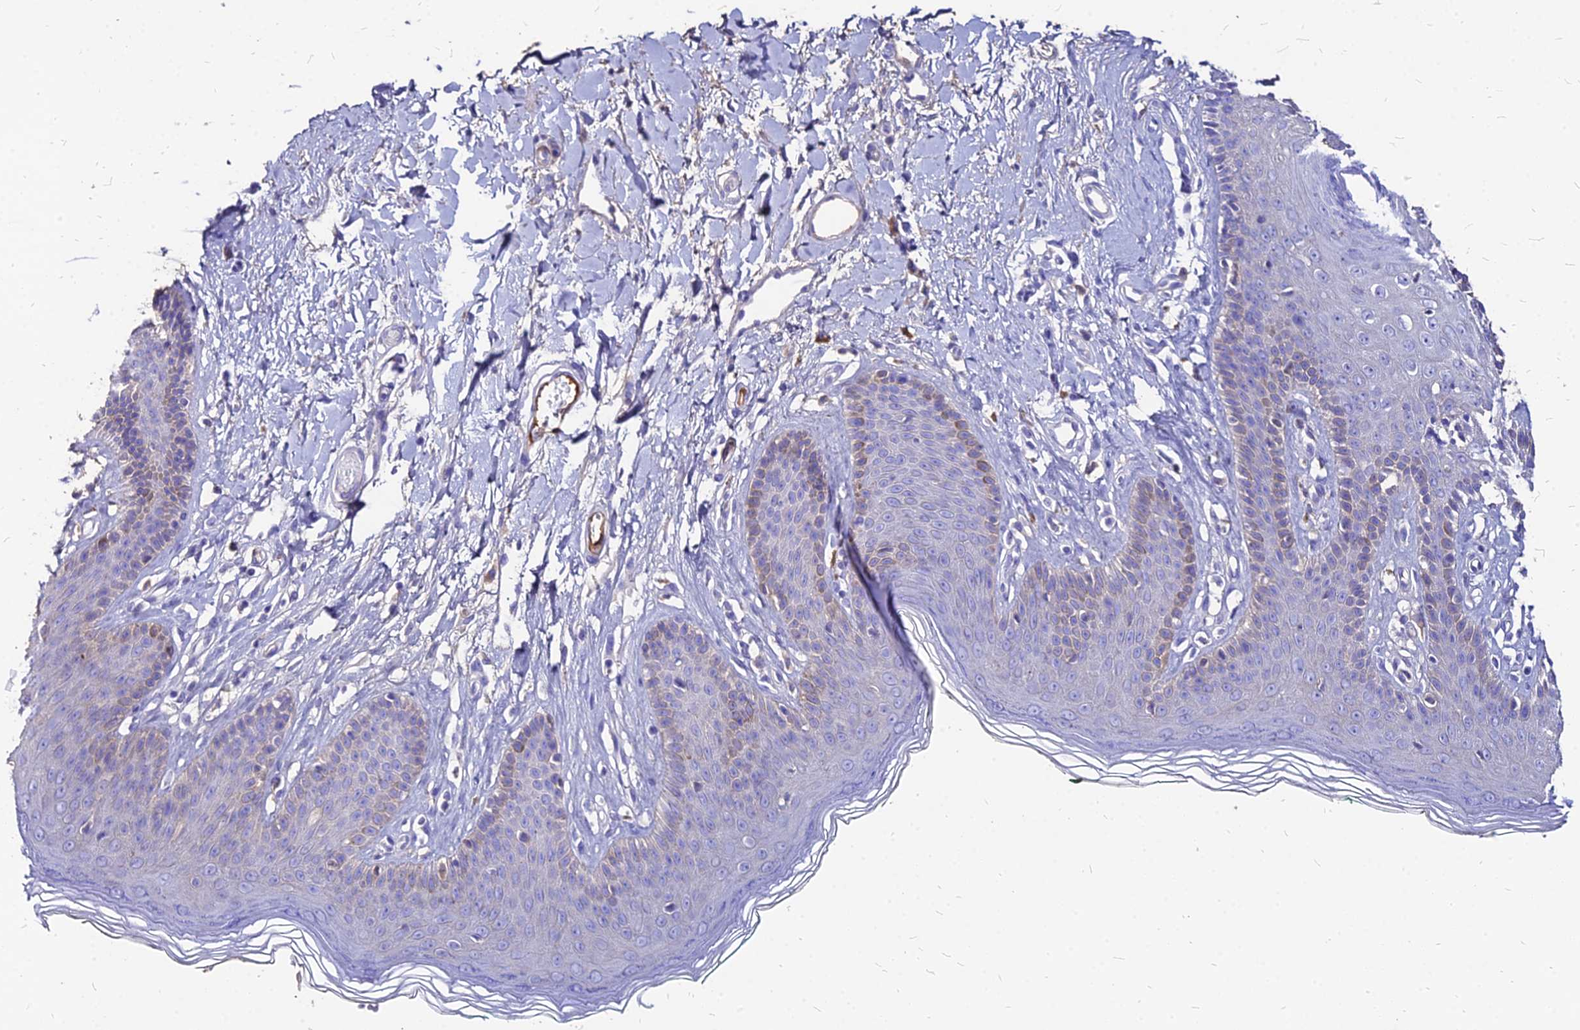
{"staining": {"intensity": "weak", "quantity": "<25%", "location": "cytoplasmic/membranous"}, "tissue": "skin", "cell_type": "Epidermal cells", "image_type": "normal", "snomed": [{"axis": "morphology", "description": "Normal tissue, NOS"}, {"axis": "morphology", "description": "Squamous cell carcinoma, NOS"}, {"axis": "topography", "description": "Vulva"}], "caption": "Immunohistochemical staining of benign human skin shows no significant staining in epidermal cells.", "gene": "NME5", "patient": {"sex": "female", "age": 85}}